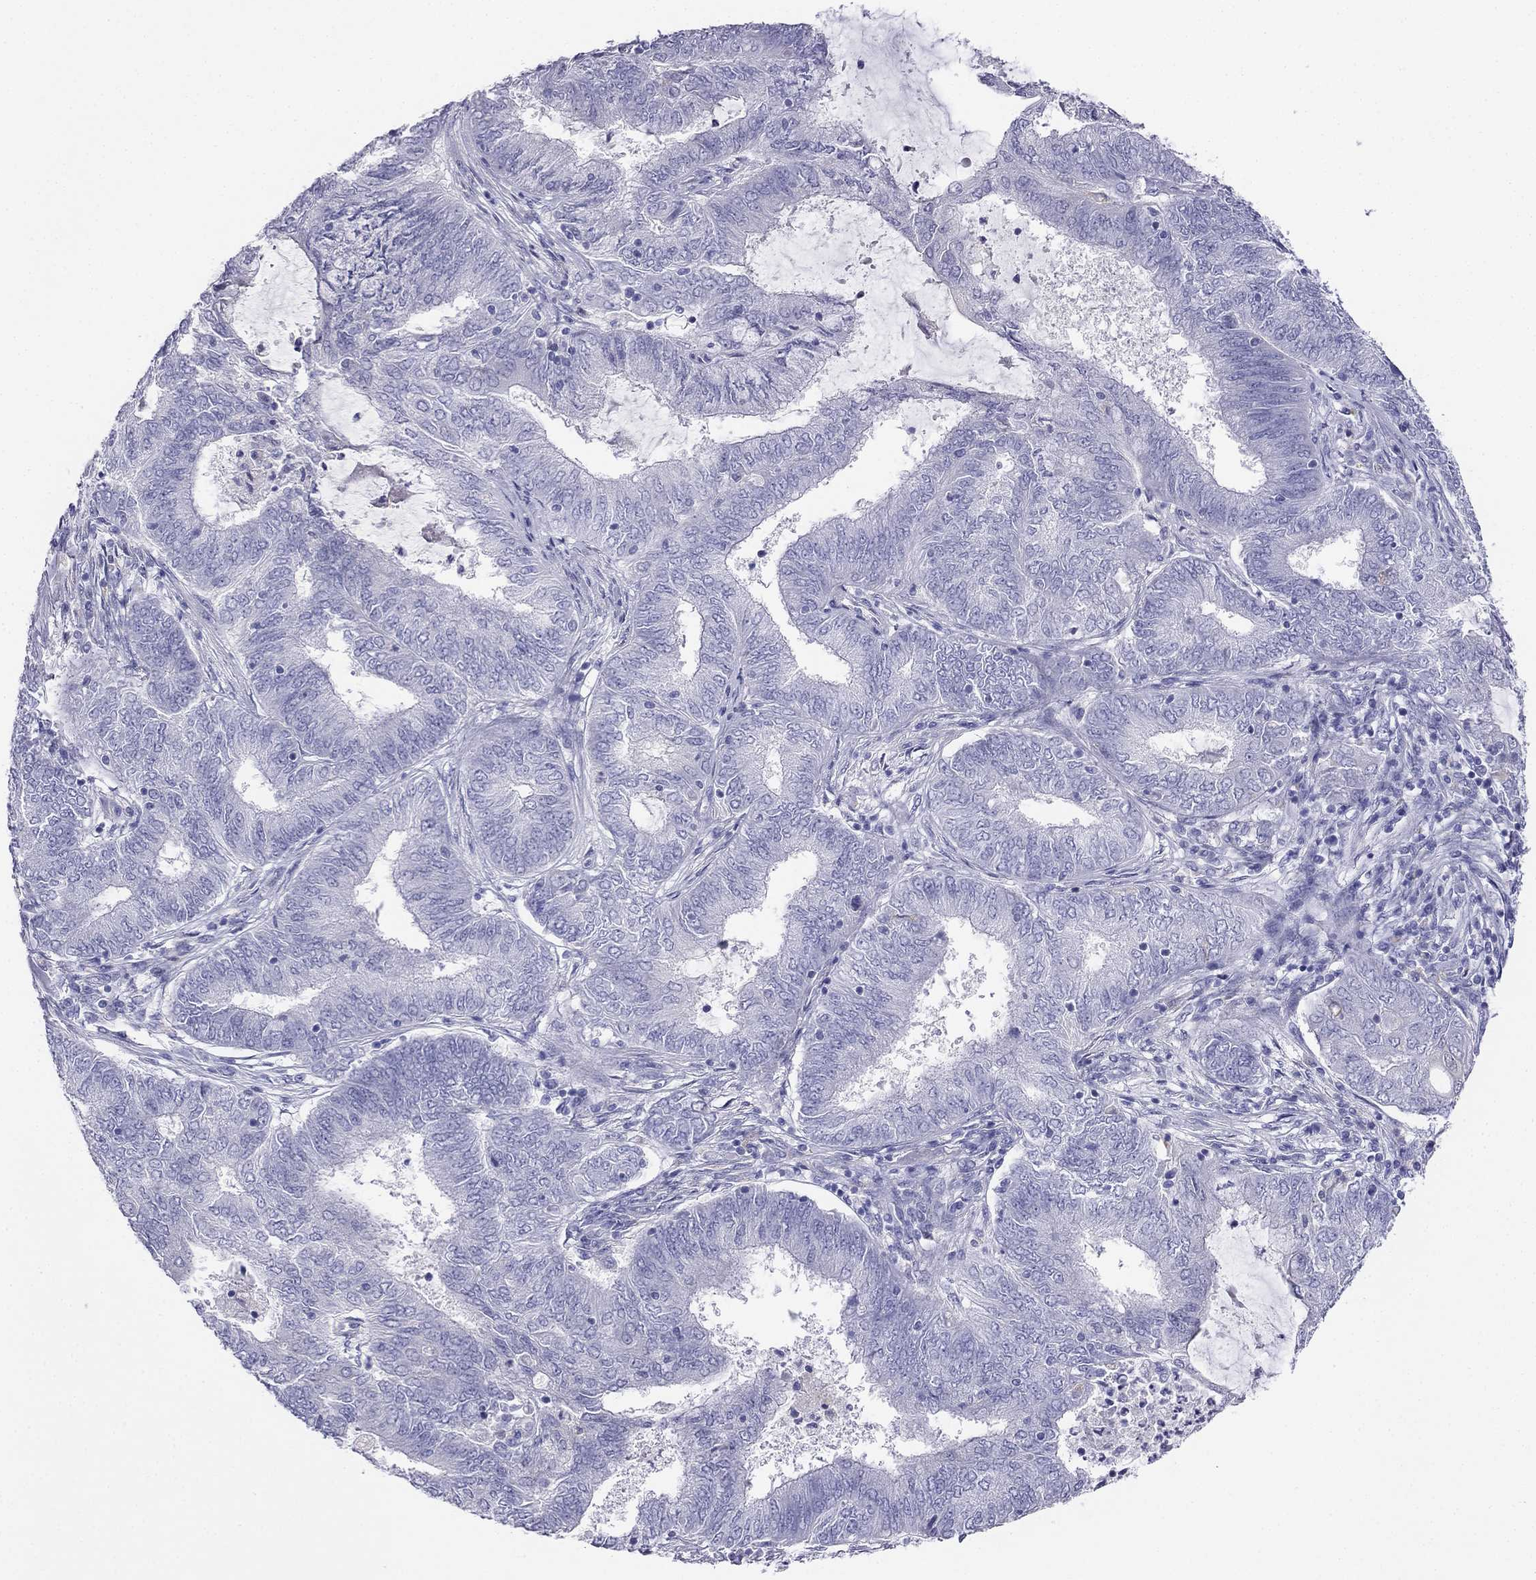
{"staining": {"intensity": "negative", "quantity": "none", "location": "none"}, "tissue": "endometrial cancer", "cell_type": "Tumor cells", "image_type": "cancer", "snomed": [{"axis": "morphology", "description": "Adenocarcinoma, NOS"}, {"axis": "topography", "description": "Endometrium"}], "caption": "High magnification brightfield microscopy of endometrial adenocarcinoma stained with DAB (3,3'-diaminobenzidine) (brown) and counterstained with hematoxylin (blue): tumor cells show no significant expression.", "gene": "ALOXE3", "patient": {"sex": "female", "age": 62}}